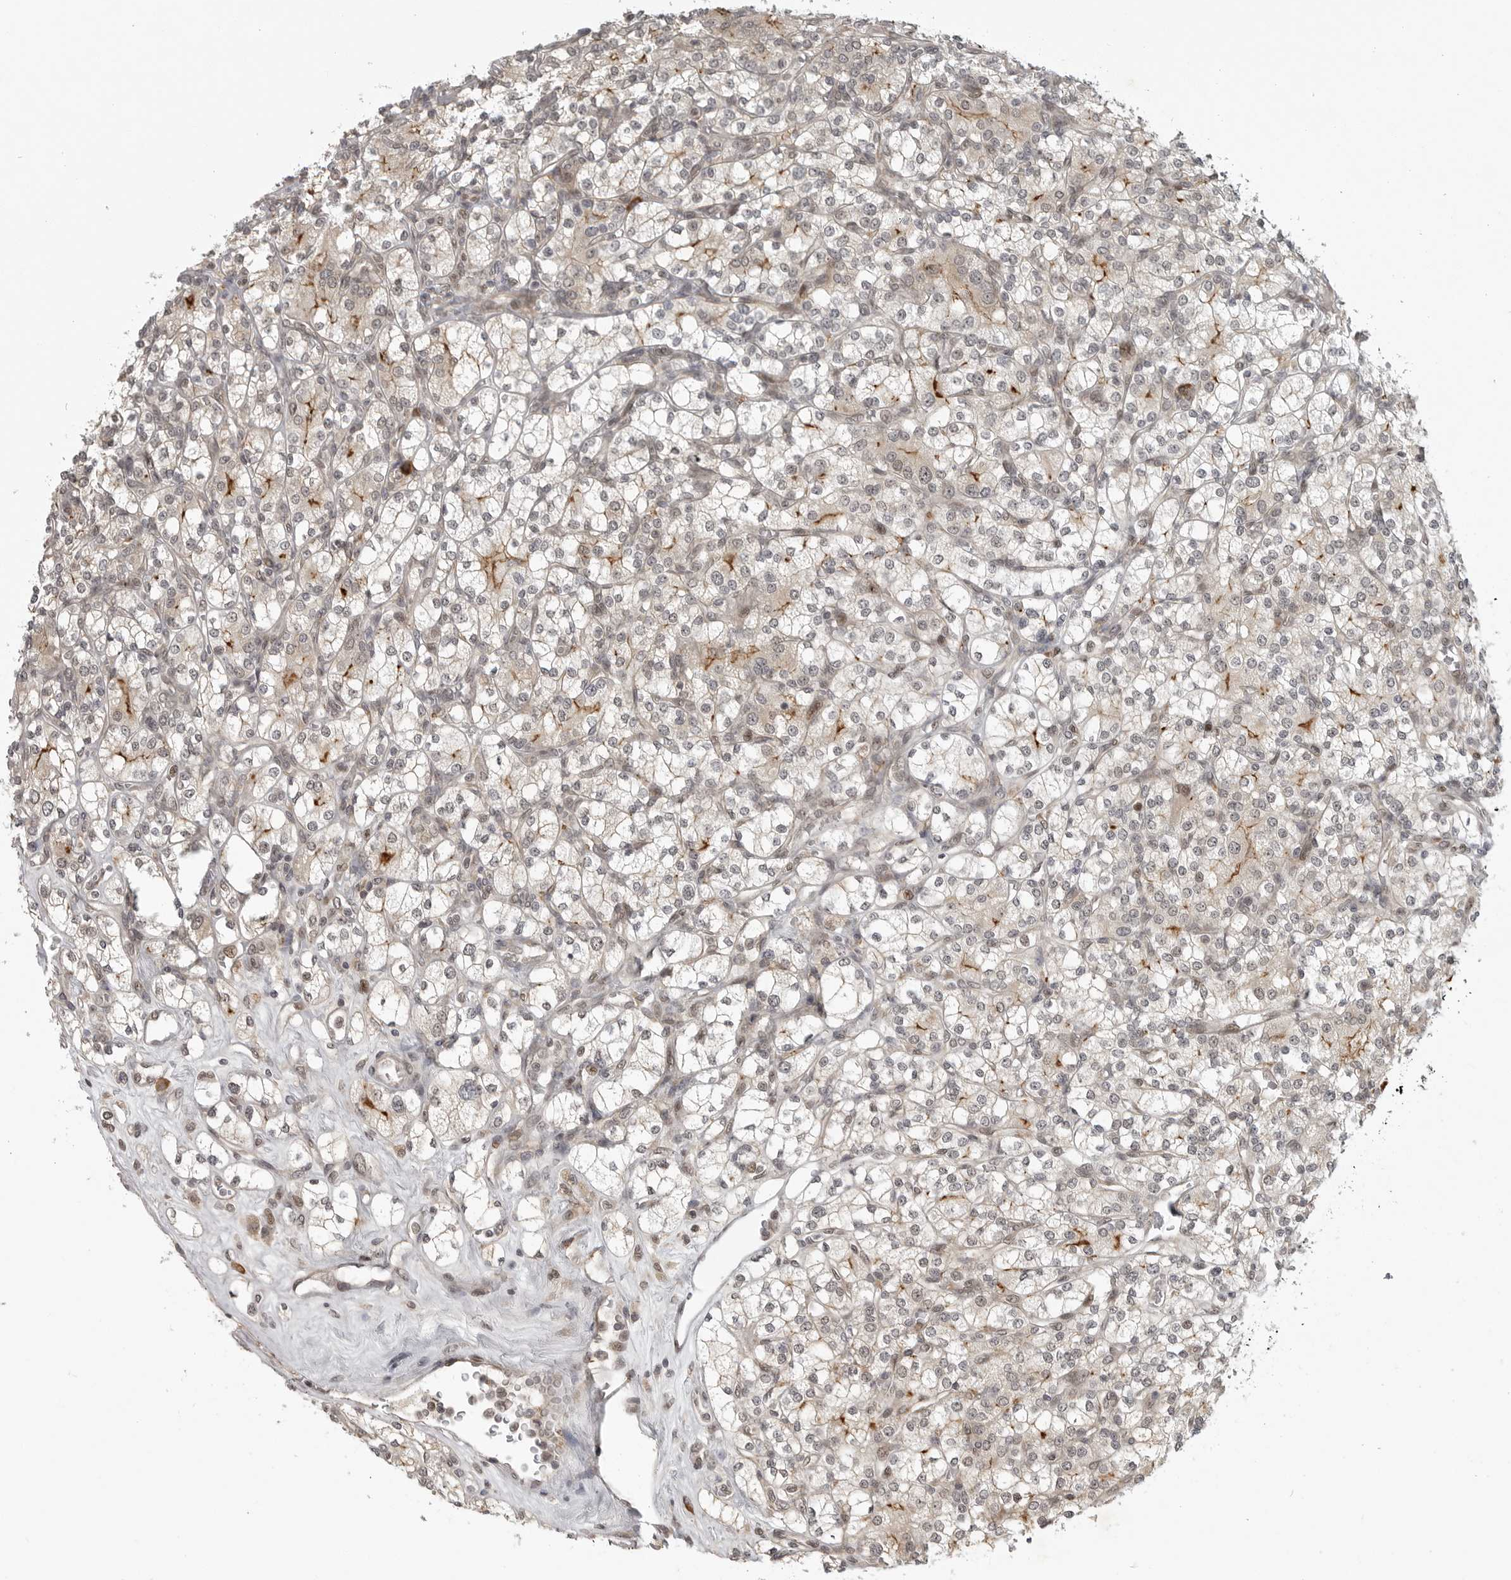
{"staining": {"intensity": "moderate", "quantity": "<25%", "location": "cytoplasmic/membranous"}, "tissue": "renal cancer", "cell_type": "Tumor cells", "image_type": "cancer", "snomed": [{"axis": "morphology", "description": "Adenocarcinoma, NOS"}, {"axis": "topography", "description": "Kidney"}], "caption": "Brown immunohistochemical staining in adenocarcinoma (renal) exhibits moderate cytoplasmic/membranous staining in approximately <25% of tumor cells.", "gene": "CEP295NL", "patient": {"sex": "male", "age": 77}}